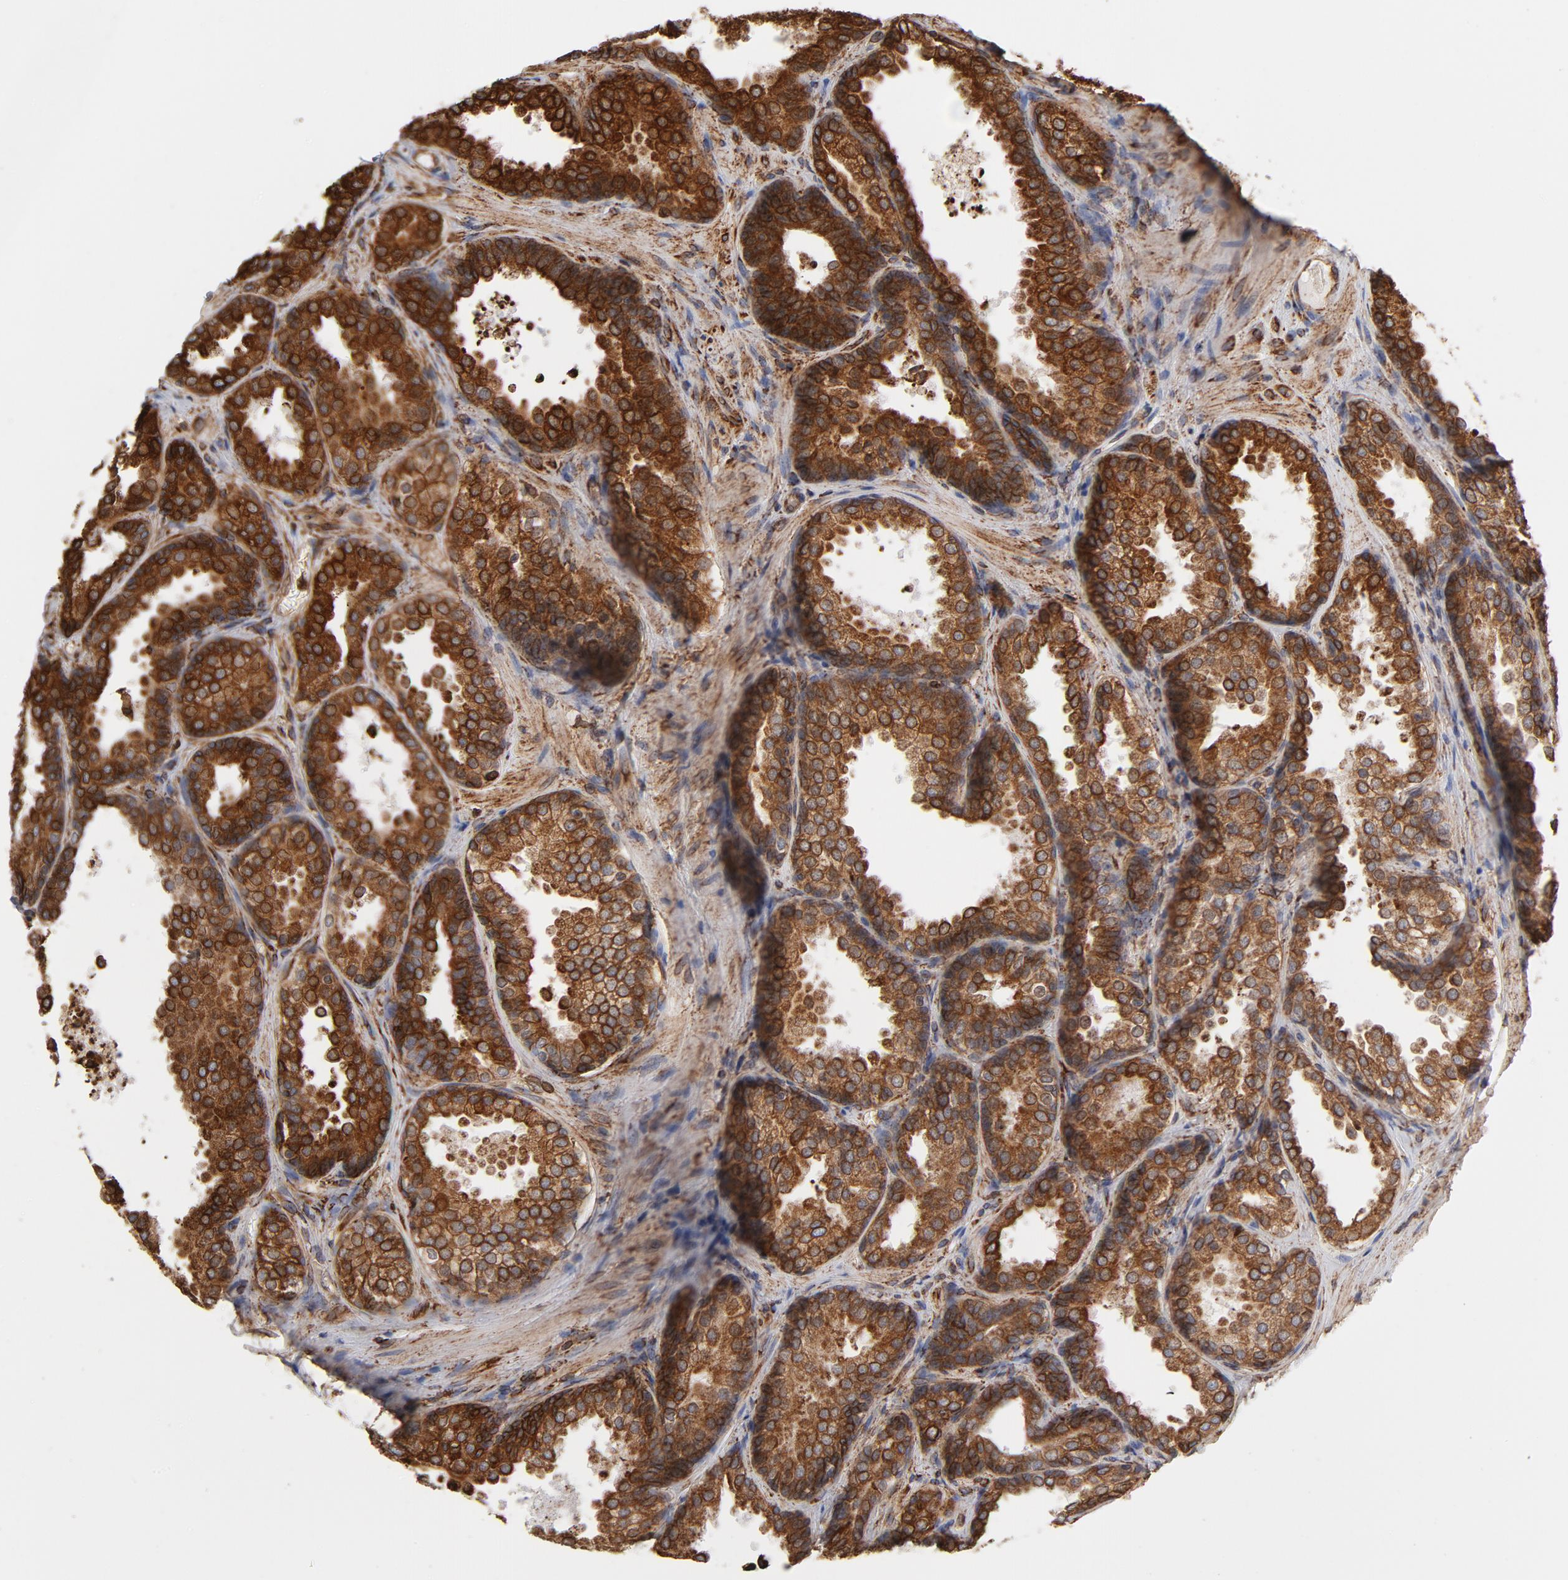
{"staining": {"intensity": "strong", "quantity": ">75%", "location": "cytoplasmic/membranous"}, "tissue": "prostate cancer", "cell_type": "Tumor cells", "image_type": "cancer", "snomed": [{"axis": "morphology", "description": "Adenocarcinoma, High grade"}, {"axis": "topography", "description": "Prostate"}], "caption": "A high amount of strong cytoplasmic/membranous staining is seen in approximately >75% of tumor cells in prostate high-grade adenocarcinoma tissue.", "gene": "CANX", "patient": {"sex": "male", "age": 70}}